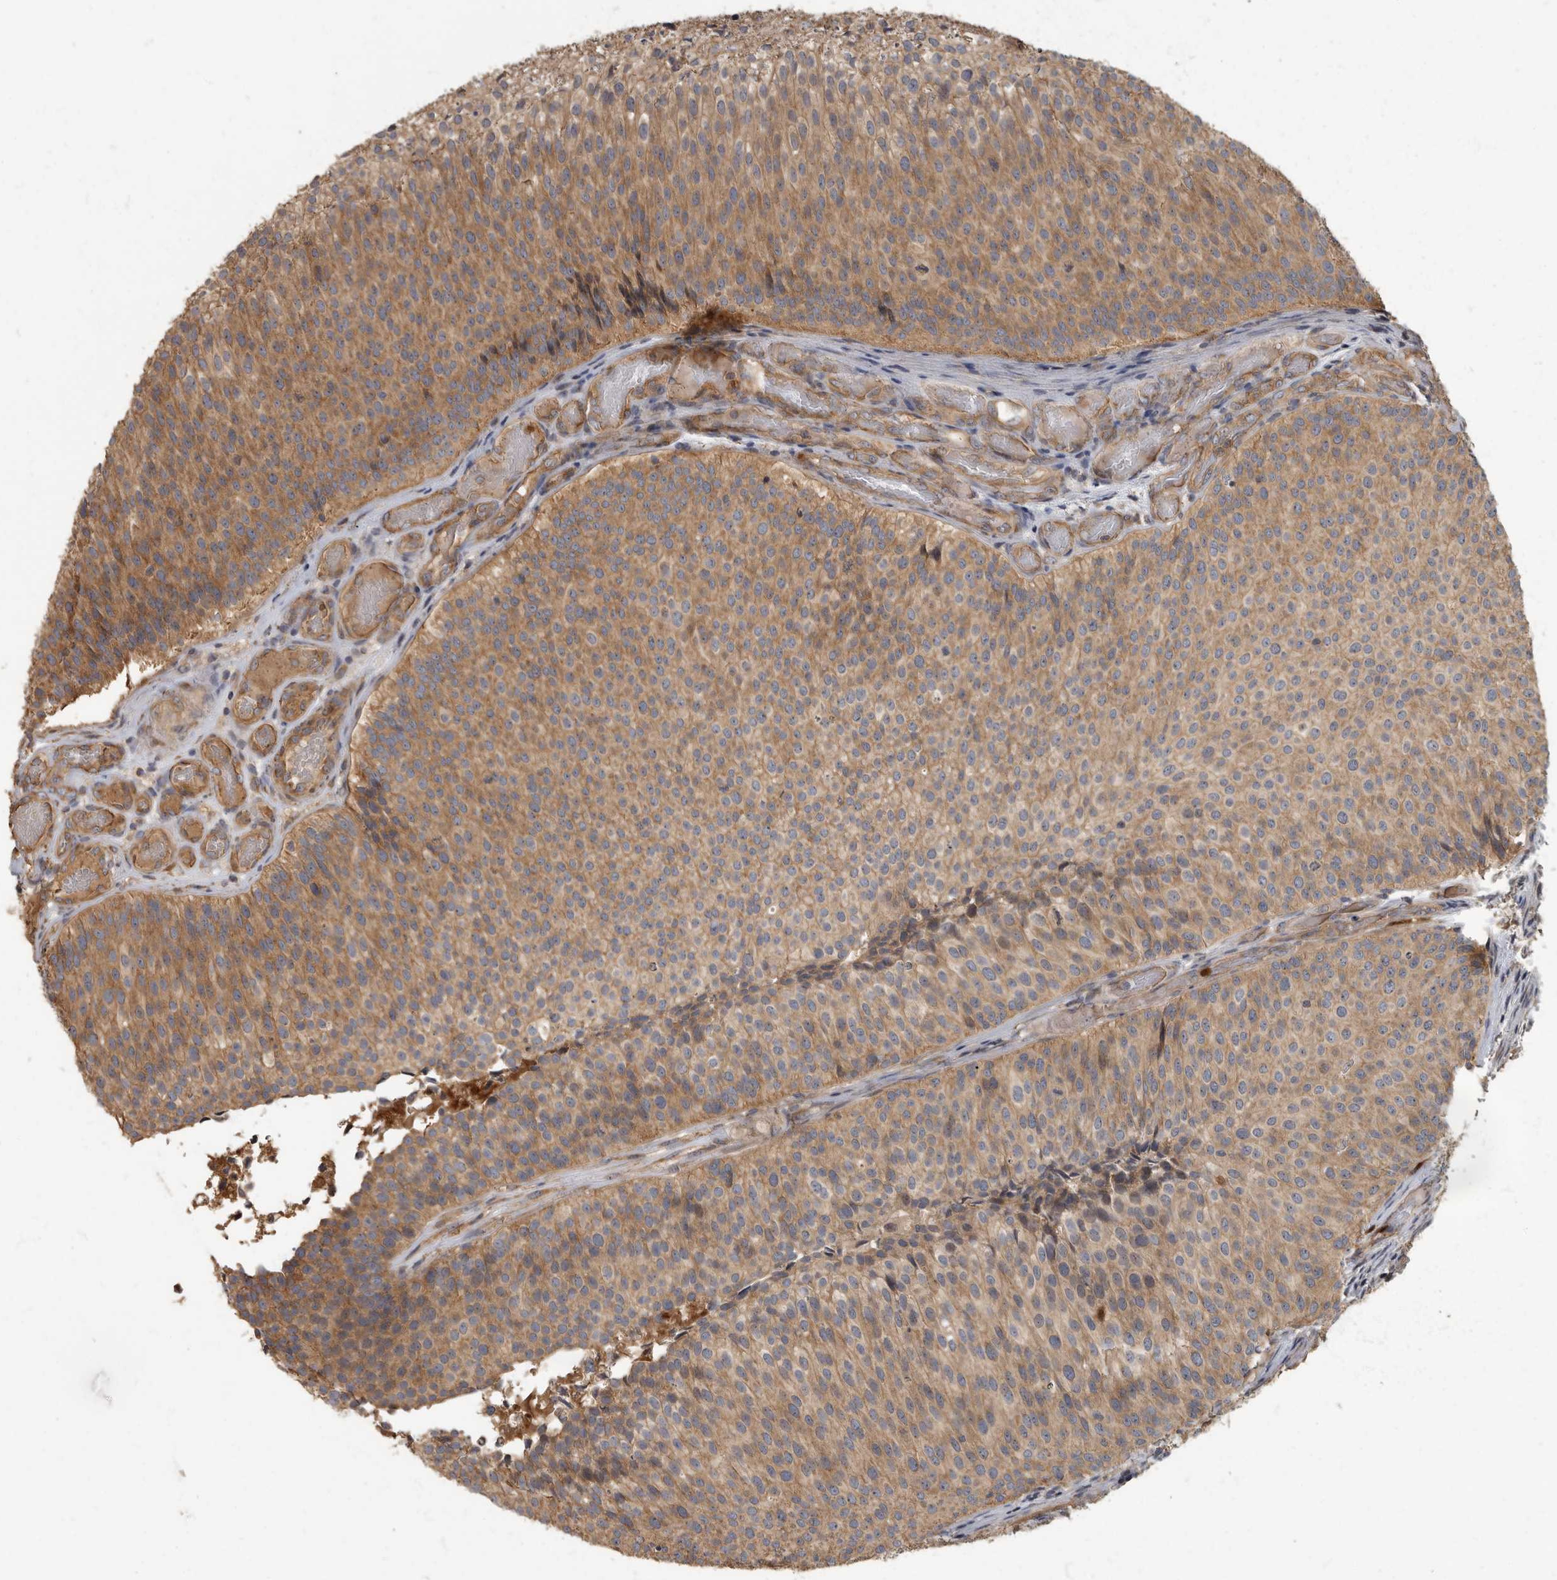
{"staining": {"intensity": "moderate", "quantity": ">75%", "location": "cytoplasmic/membranous"}, "tissue": "urothelial cancer", "cell_type": "Tumor cells", "image_type": "cancer", "snomed": [{"axis": "morphology", "description": "Urothelial carcinoma, Low grade"}, {"axis": "topography", "description": "Urinary bladder"}], "caption": "Urothelial carcinoma (low-grade) tissue reveals moderate cytoplasmic/membranous positivity in approximately >75% of tumor cells, visualized by immunohistochemistry.", "gene": "DAAM1", "patient": {"sex": "male", "age": 86}}